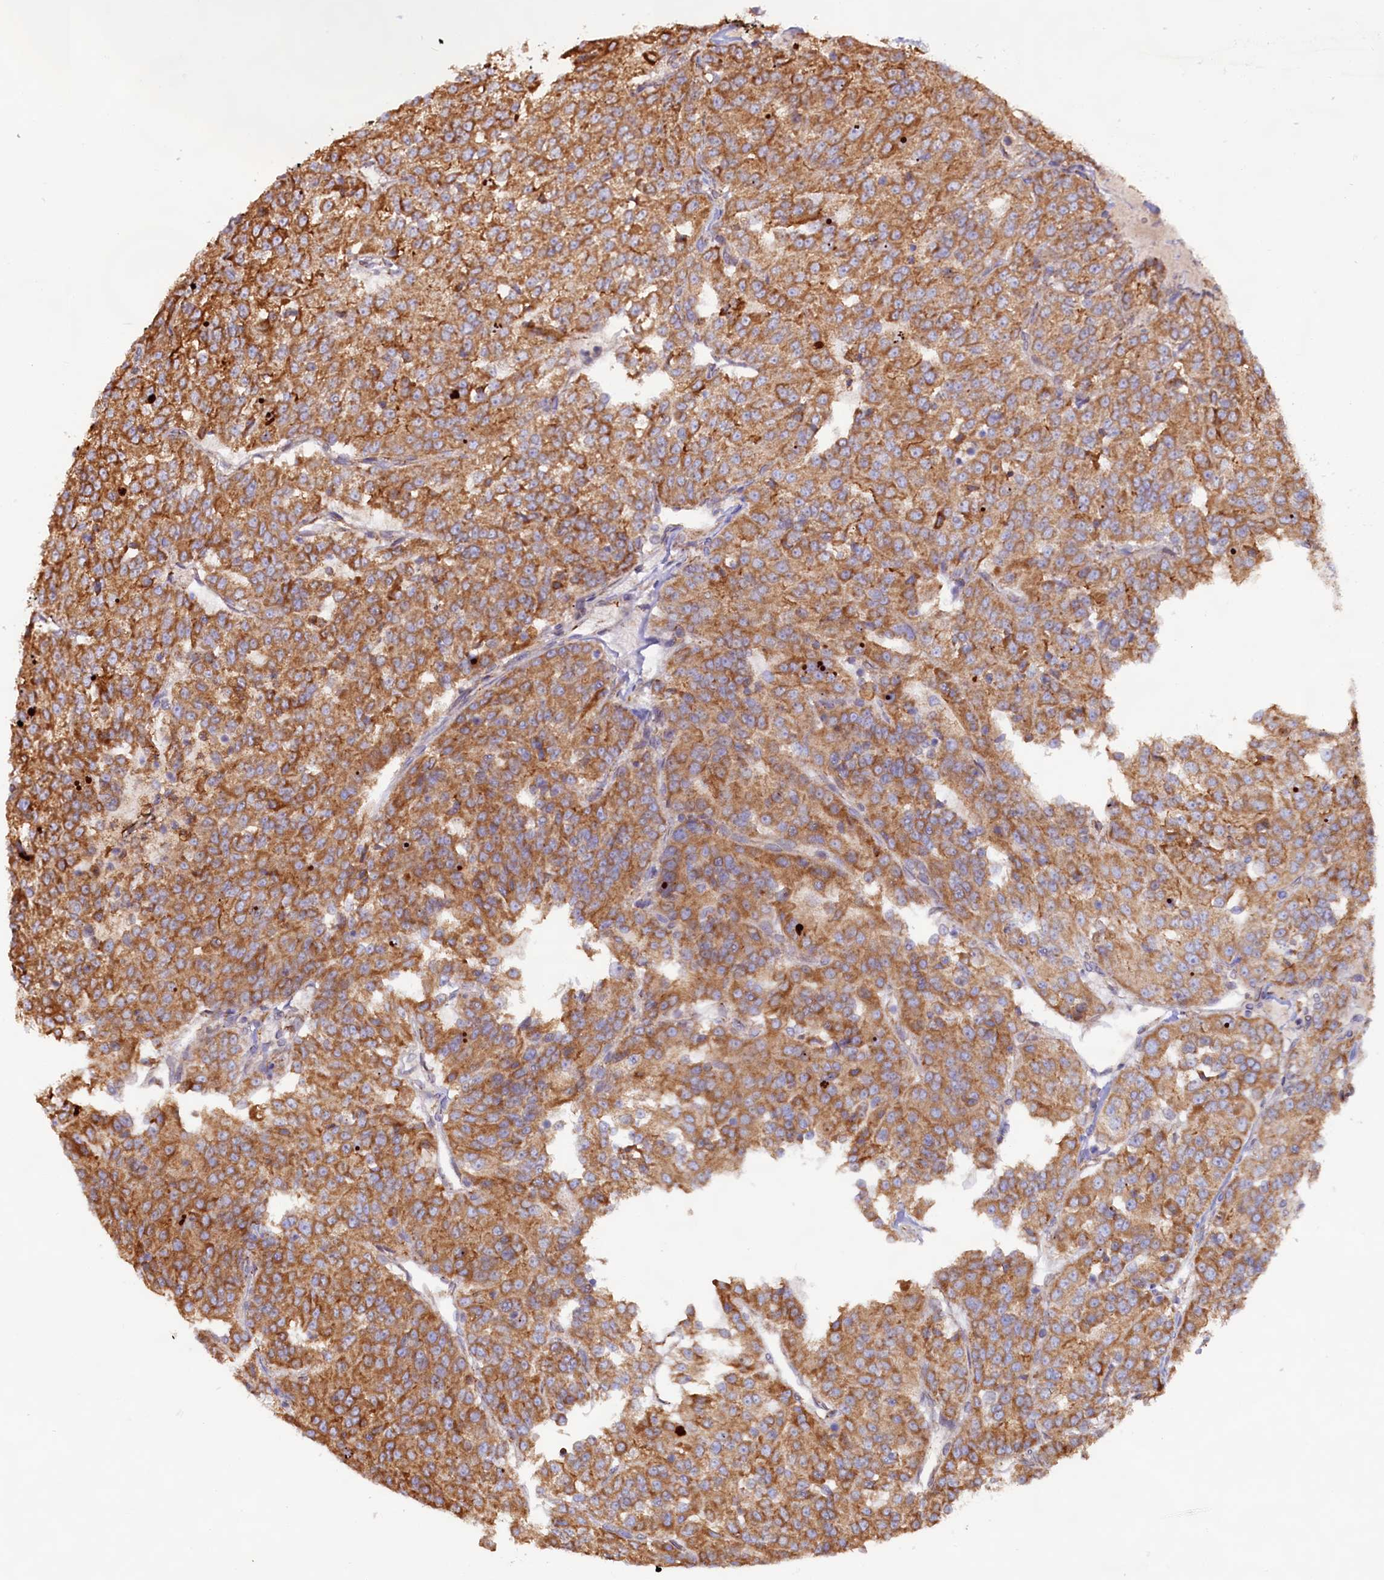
{"staining": {"intensity": "moderate", "quantity": ">75%", "location": "cytoplasmic/membranous"}, "tissue": "renal cancer", "cell_type": "Tumor cells", "image_type": "cancer", "snomed": [{"axis": "morphology", "description": "Adenocarcinoma, NOS"}, {"axis": "topography", "description": "Kidney"}], "caption": "A histopathology image of adenocarcinoma (renal) stained for a protein demonstrates moderate cytoplasmic/membranous brown staining in tumor cells. Ihc stains the protein of interest in brown and the nuclei are stained blue.", "gene": "TBC1D19", "patient": {"sex": "female", "age": 63}}